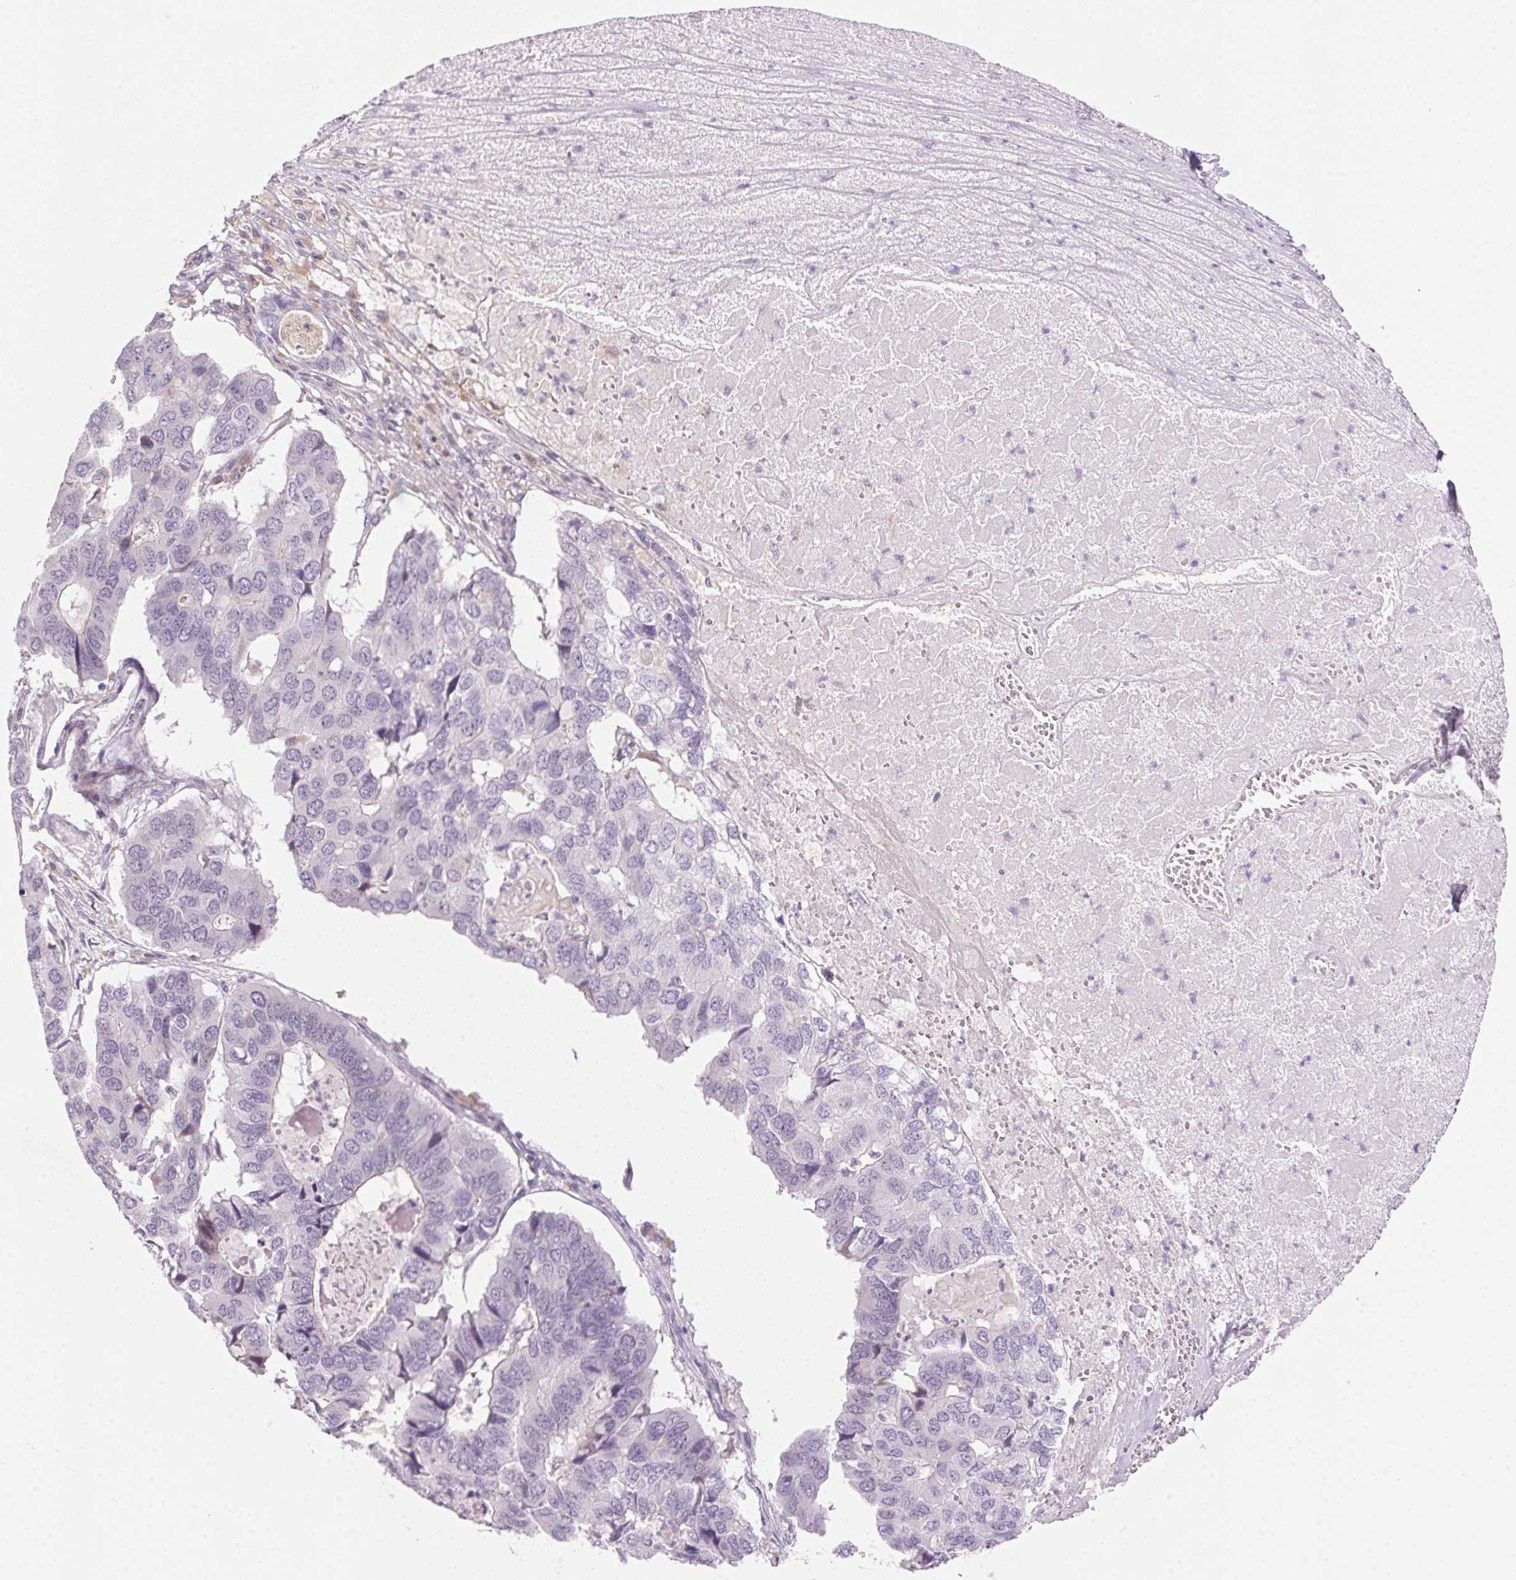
{"staining": {"intensity": "negative", "quantity": "none", "location": "none"}, "tissue": "pancreatic cancer", "cell_type": "Tumor cells", "image_type": "cancer", "snomed": [{"axis": "morphology", "description": "Adenocarcinoma, NOS"}, {"axis": "topography", "description": "Pancreas"}], "caption": "Tumor cells are negative for protein expression in human adenocarcinoma (pancreatic).", "gene": "TEKT1", "patient": {"sex": "male", "age": 50}}